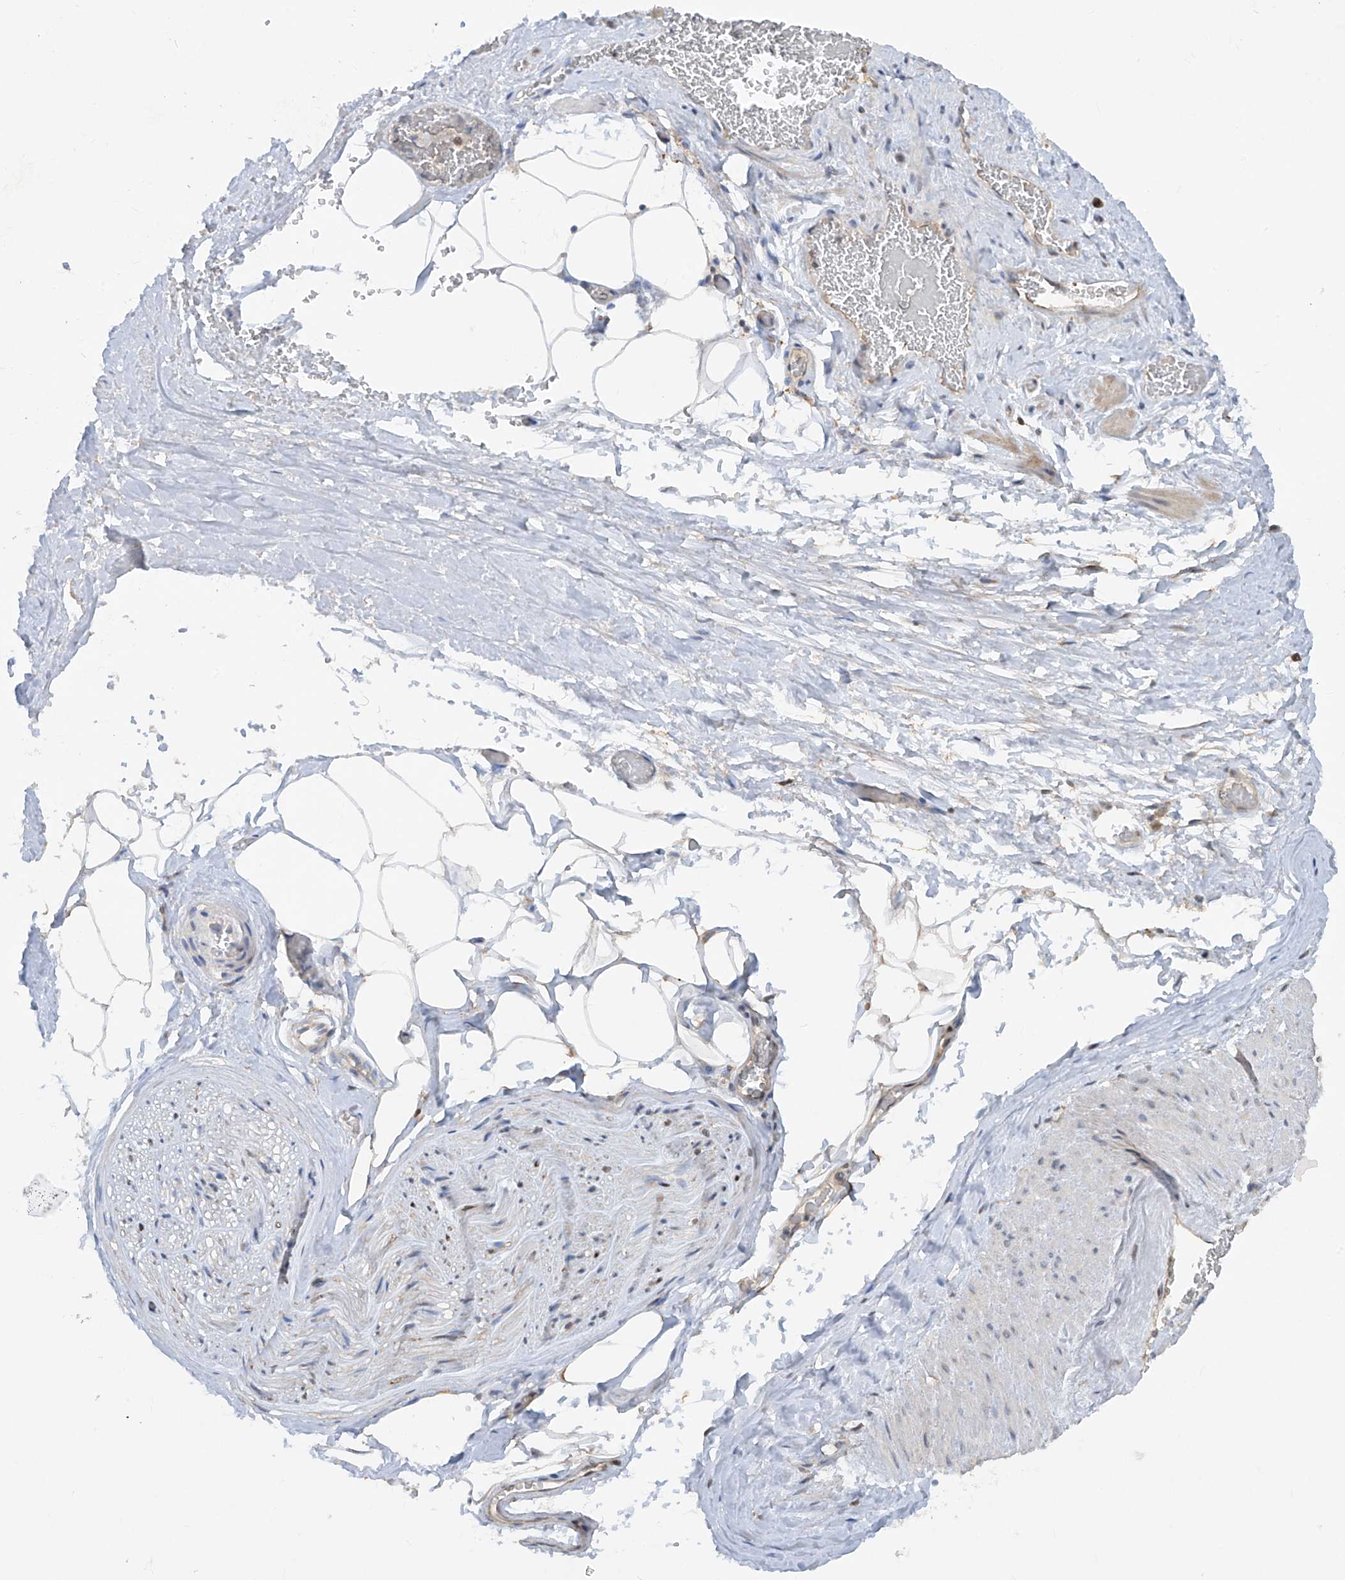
{"staining": {"intensity": "negative", "quantity": "none", "location": "none"}, "tissue": "adipose tissue", "cell_type": "Adipocytes", "image_type": "normal", "snomed": [{"axis": "morphology", "description": "Normal tissue, NOS"}, {"axis": "morphology", "description": "Adenocarcinoma, Low grade"}, {"axis": "topography", "description": "Prostate"}, {"axis": "topography", "description": "Peripheral nerve tissue"}], "caption": "High power microscopy image of an immunohistochemistry (IHC) image of unremarkable adipose tissue, revealing no significant expression in adipocytes. (Brightfield microscopy of DAB (3,3'-diaminobenzidine) immunohistochemistry at high magnification).", "gene": "ZNF358", "patient": {"sex": "male", "age": 63}}